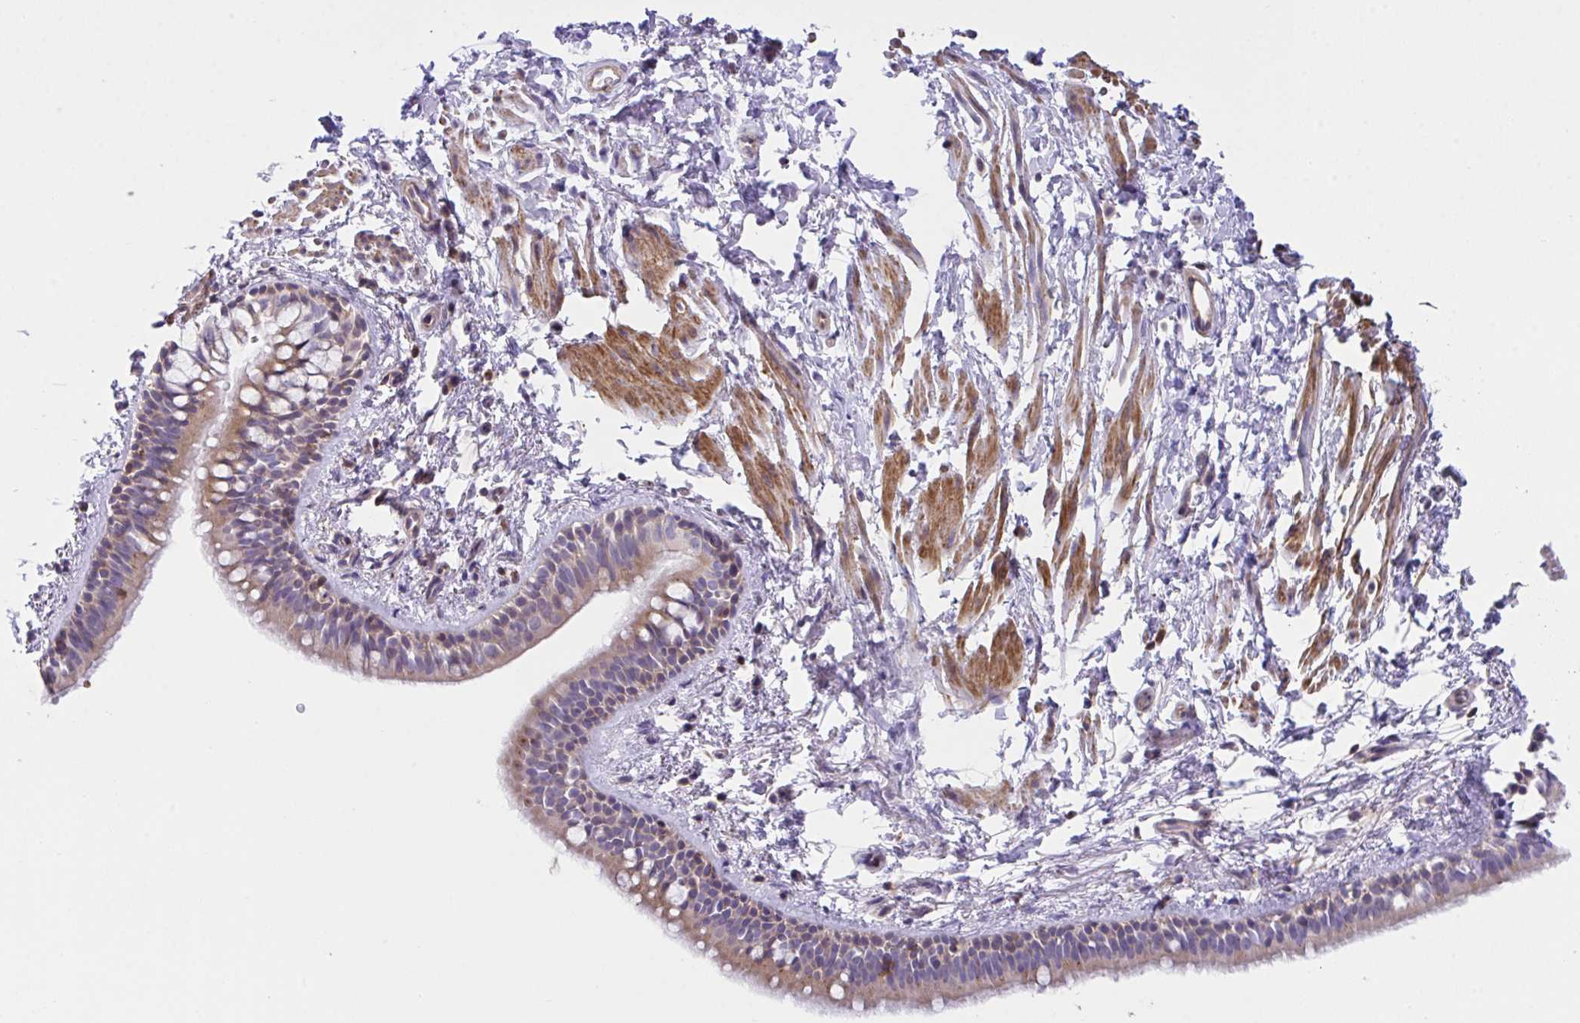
{"staining": {"intensity": "weak", "quantity": "25%-75%", "location": "cytoplasmic/membranous"}, "tissue": "bronchus", "cell_type": "Respiratory epithelial cells", "image_type": "normal", "snomed": [{"axis": "morphology", "description": "Normal tissue, NOS"}, {"axis": "topography", "description": "Lymph node"}, {"axis": "topography", "description": "Cartilage tissue"}, {"axis": "topography", "description": "Bronchus"}], "caption": "Normal bronchus exhibits weak cytoplasmic/membranous positivity in about 25%-75% of respiratory epithelial cells, visualized by immunohistochemistry.", "gene": "PPIH", "patient": {"sex": "female", "age": 70}}